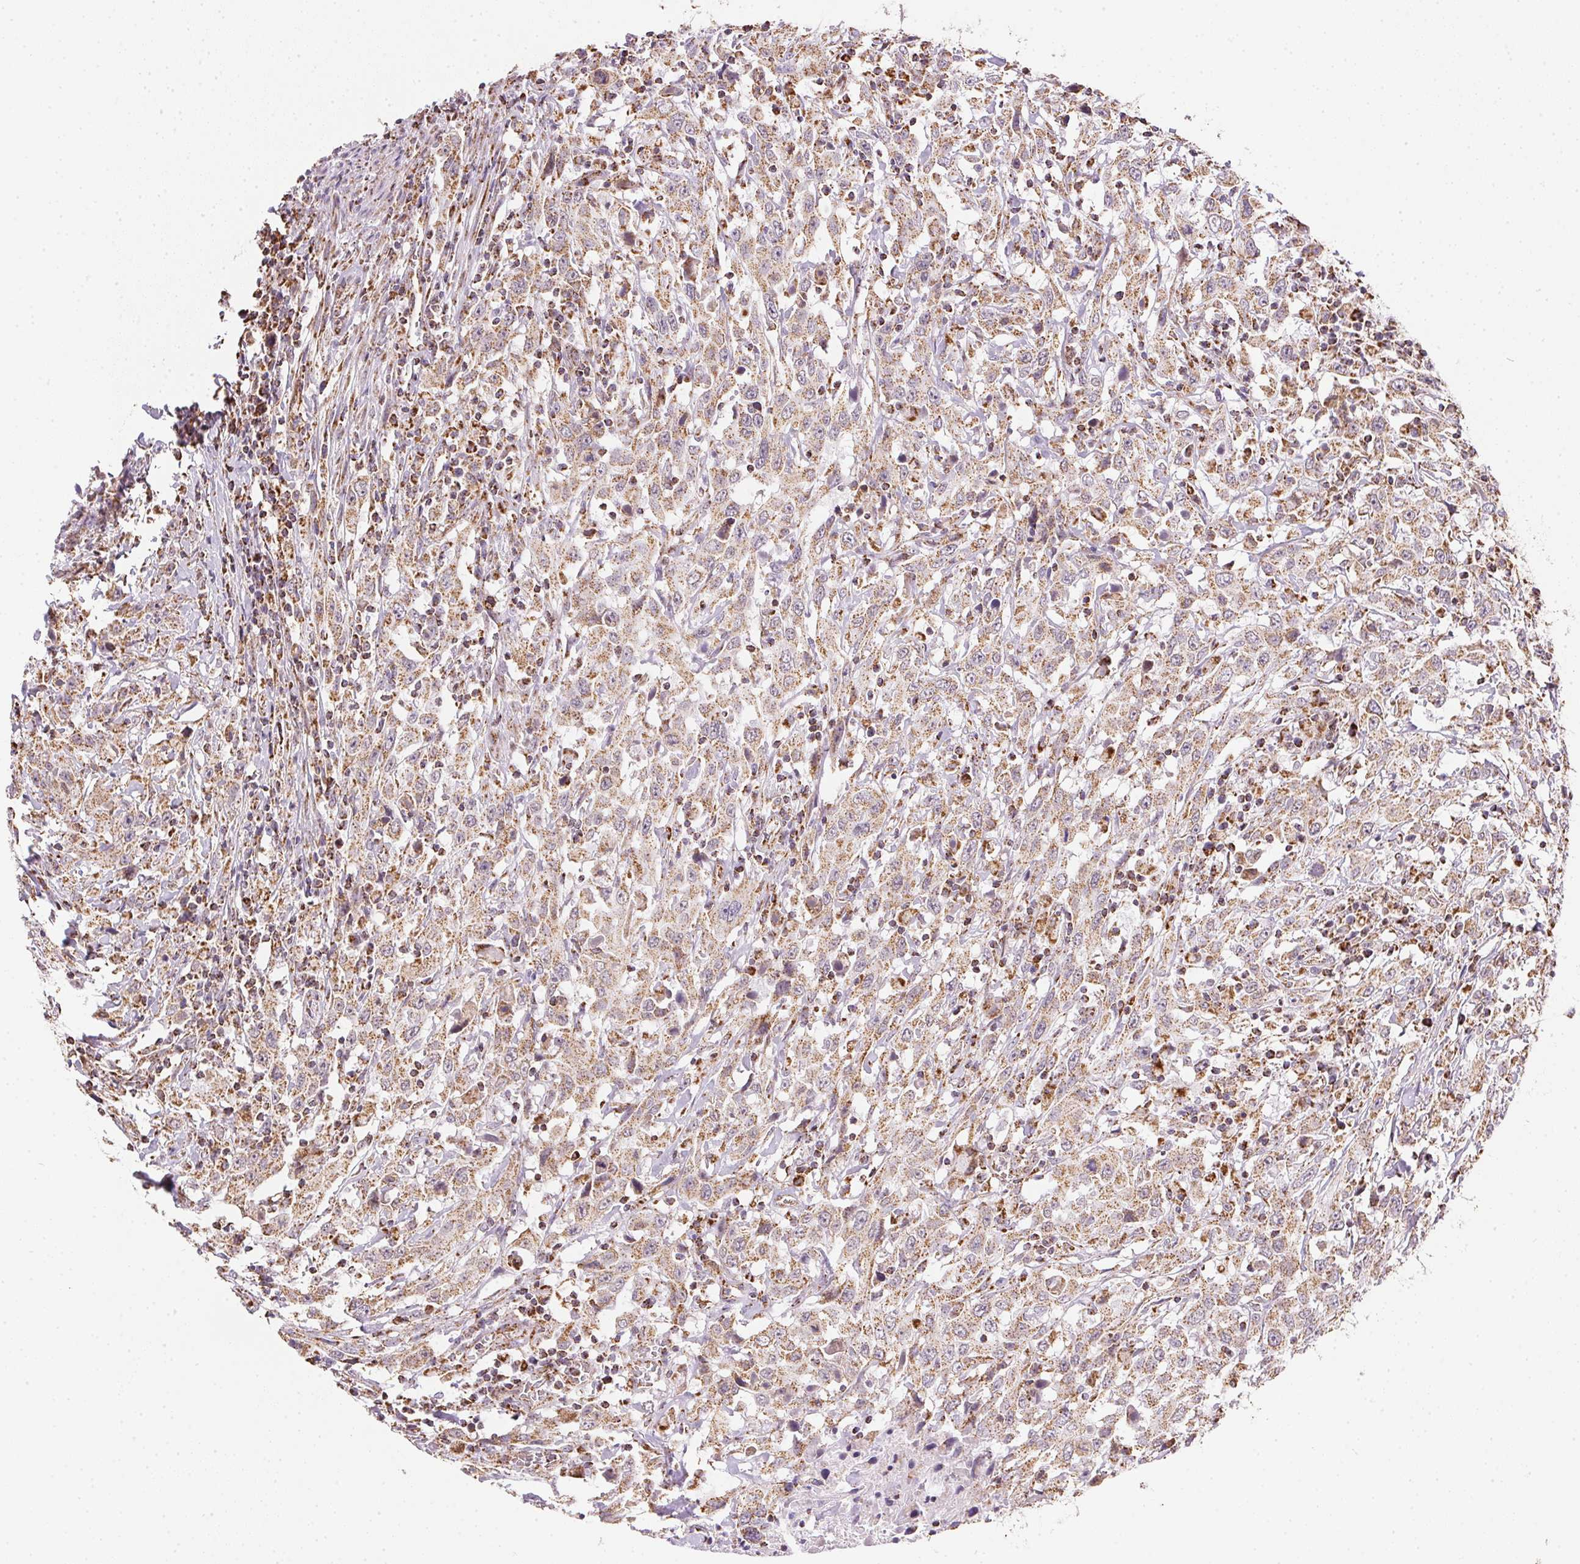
{"staining": {"intensity": "moderate", "quantity": ">75%", "location": "cytoplasmic/membranous"}, "tissue": "urothelial cancer", "cell_type": "Tumor cells", "image_type": "cancer", "snomed": [{"axis": "morphology", "description": "Urothelial carcinoma, High grade"}, {"axis": "topography", "description": "Urinary bladder"}], "caption": "An image showing moderate cytoplasmic/membranous staining in approximately >75% of tumor cells in urothelial cancer, as visualized by brown immunohistochemical staining.", "gene": "MAPK11", "patient": {"sex": "male", "age": 61}}